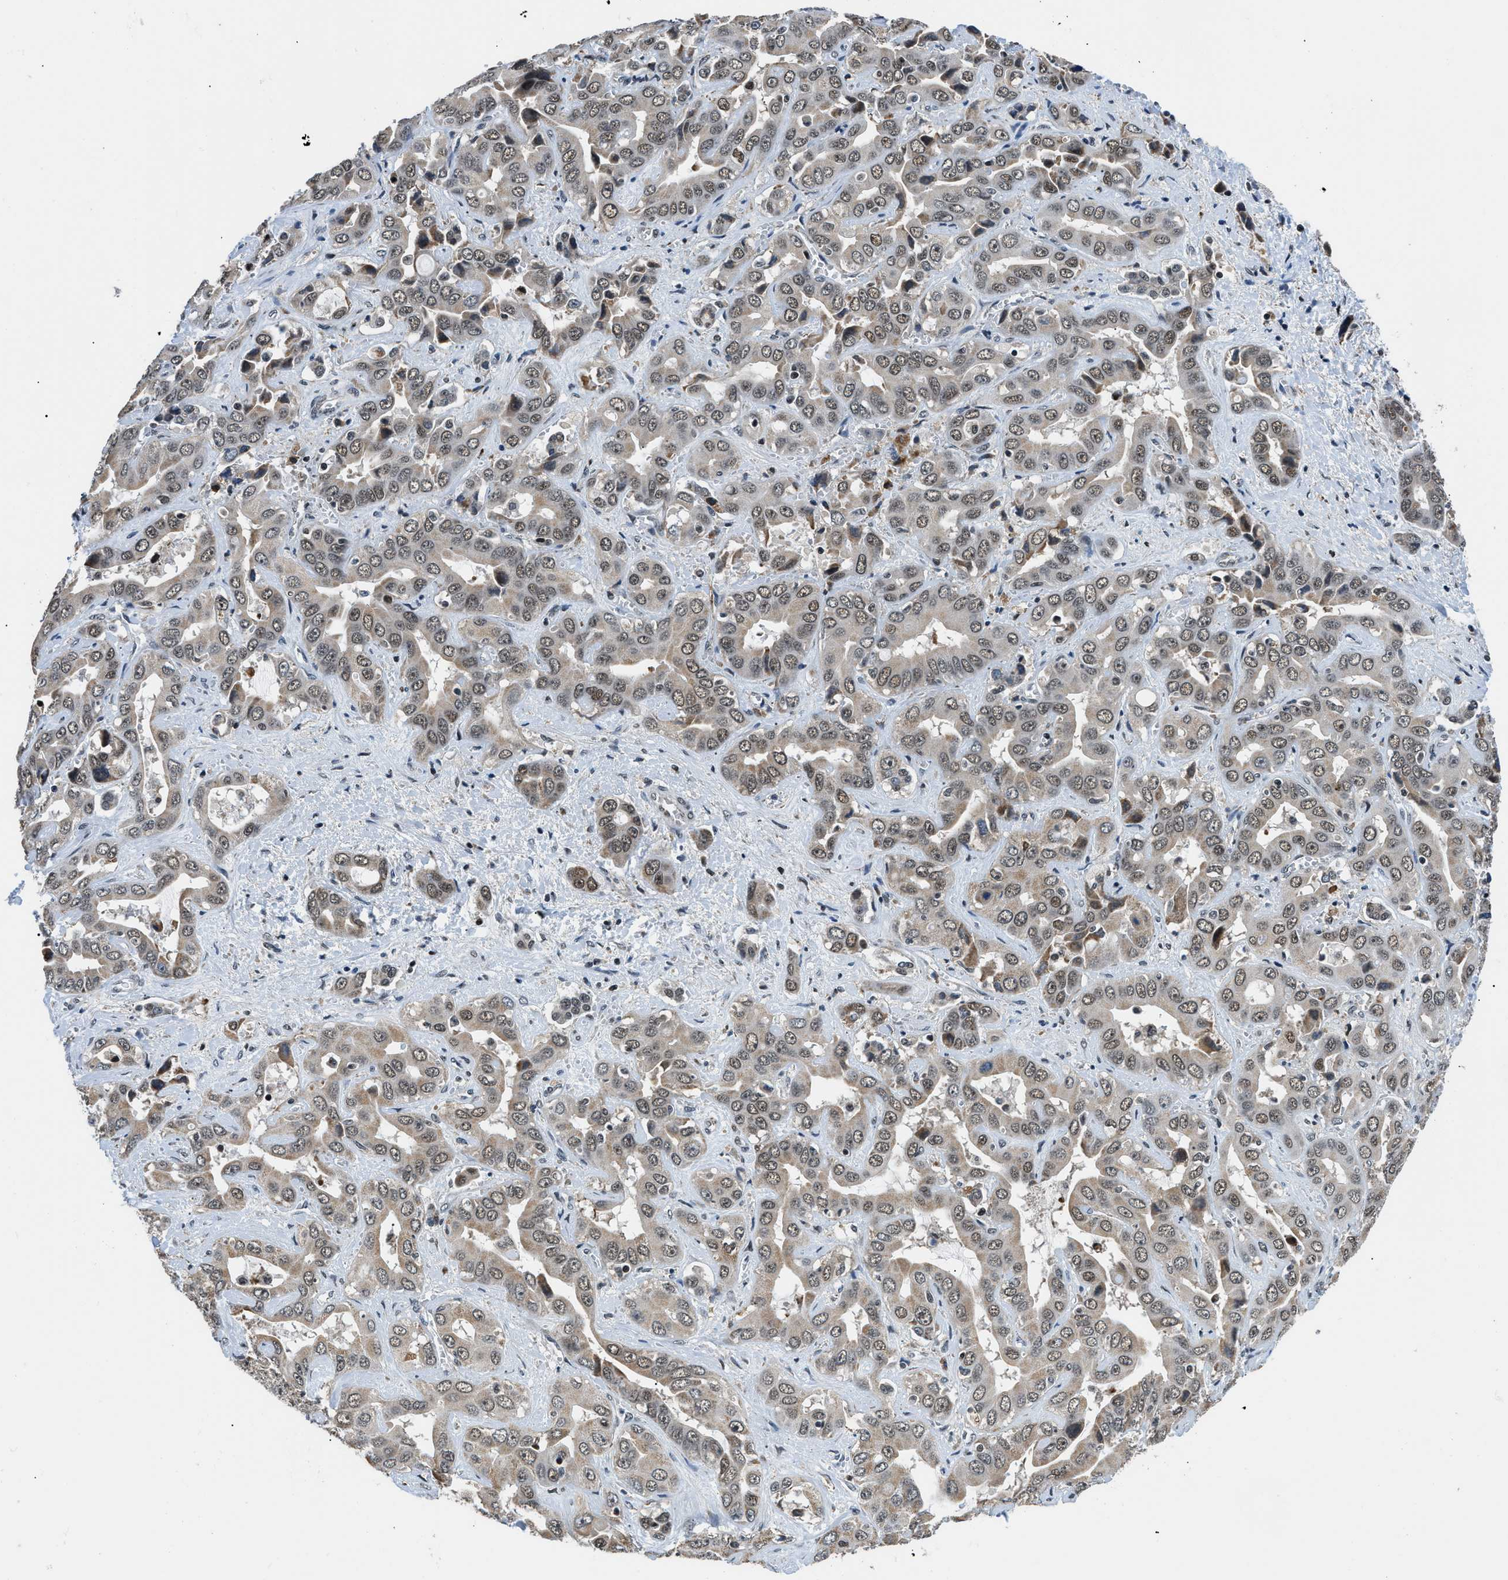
{"staining": {"intensity": "moderate", "quantity": ">75%", "location": "nuclear"}, "tissue": "liver cancer", "cell_type": "Tumor cells", "image_type": "cancer", "snomed": [{"axis": "morphology", "description": "Cholangiocarcinoma"}, {"axis": "topography", "description": "Liver"}], "caption": "The micrograph demonstrates staining of cholangiocarcinoma (liver), revealing moderate nuclear protein expression (brown color) within tumor cells.", "gene": "KDM3B", "patient": {"sex": "female", "age": 52}}